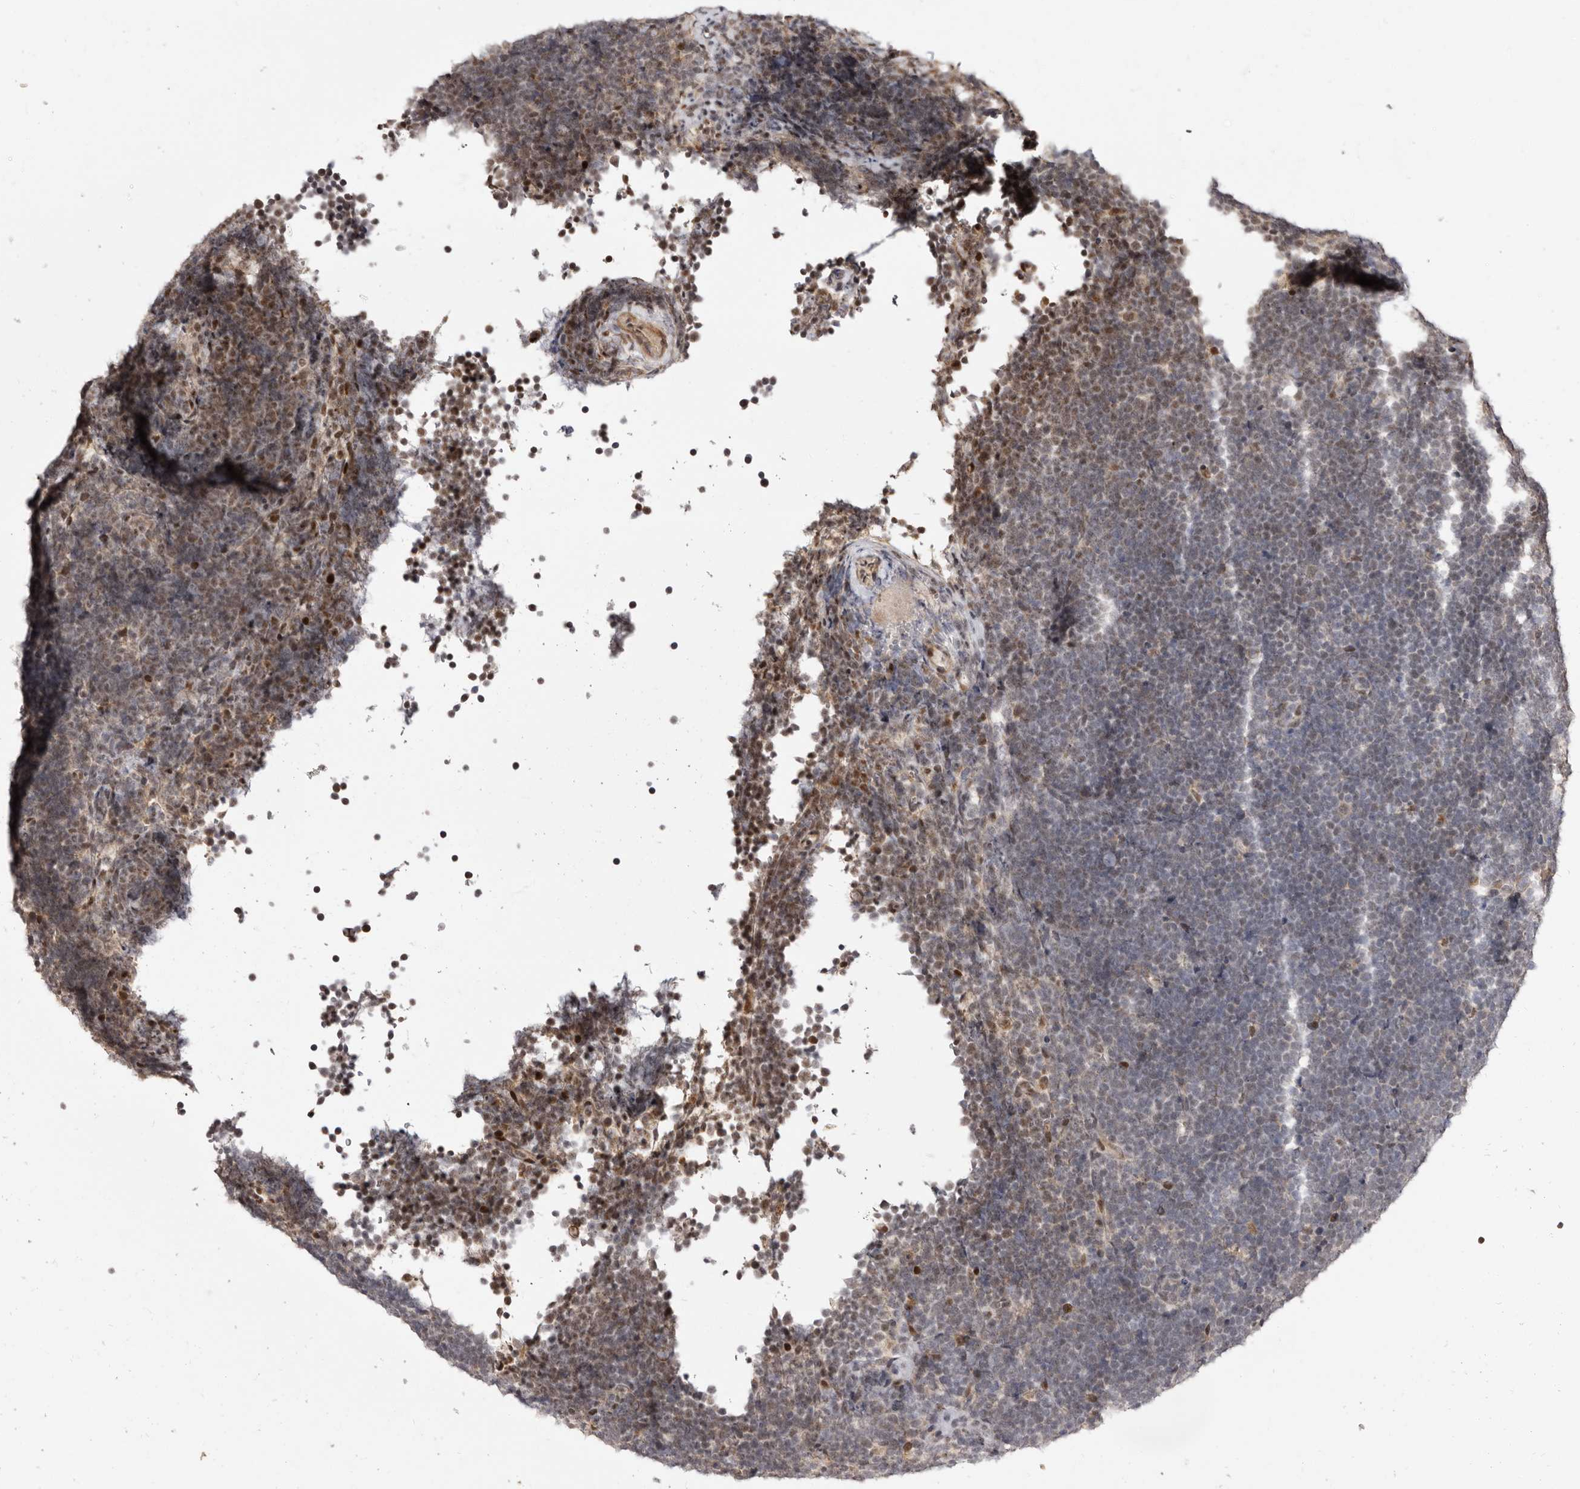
{"staining": {"intensity": "negative", "quantity": "none", "location": "none"}, "tissue": "lymphoma", "cell_type": "Tumor cells", "image_type": "cancer", "snomed": [{"axis": "morphology", "description": "Malignant lymphoma, non-Hodgkin's type, High grade"}, {"axis": "topography", "description": "Lymph node"}], "caption": "Tumor cells show no significant protein staining in malignant lymphoma, non-Hodgkin's type (high-grade).", "gene": "ZNF326", "patient": {"sex": "male", "age": 13}}